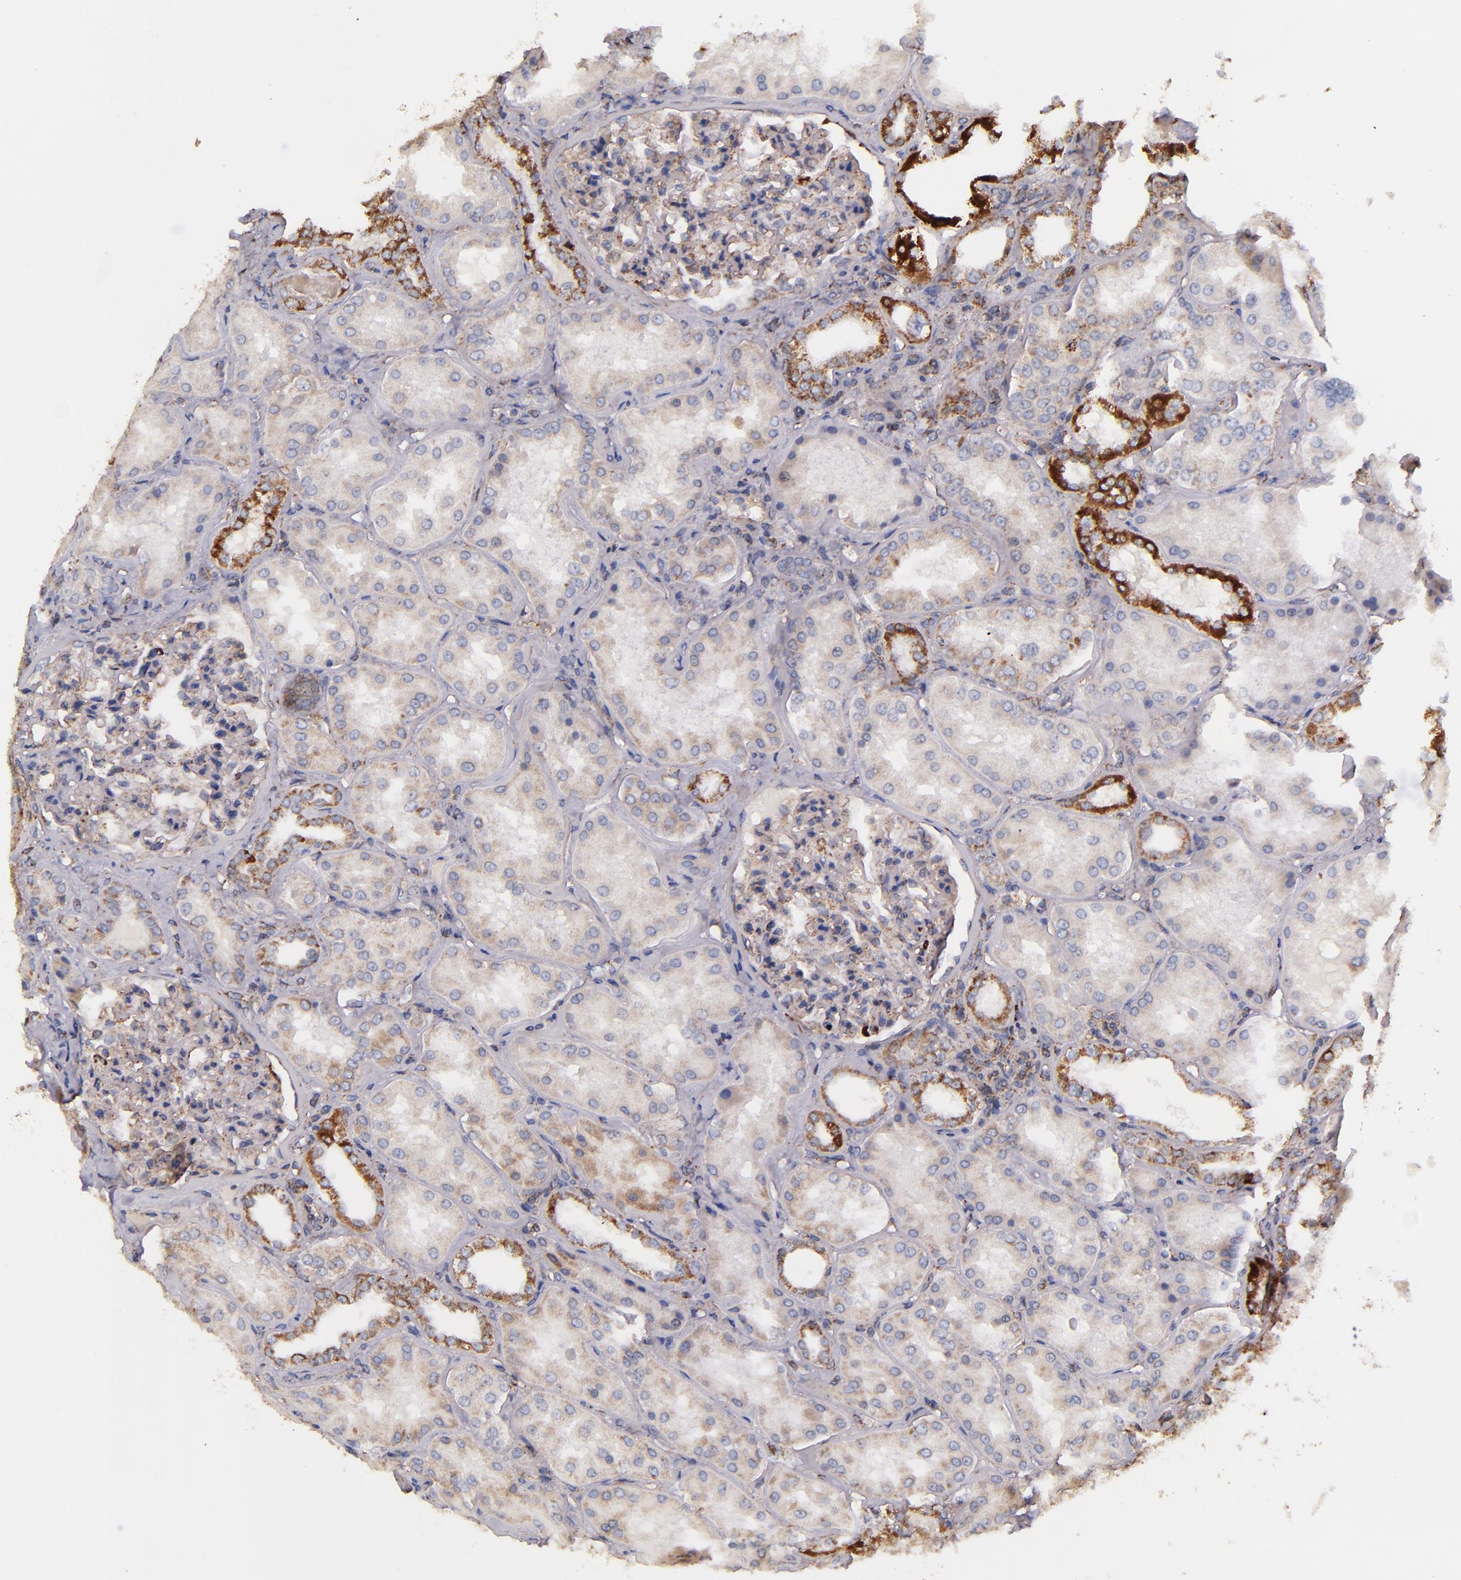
{"staining": {"intensity": "moderate", "quantity": "<25%", "location": "cytoplasmic/membranous"}, "tissue": "kidney", "cell_type": "Cells in glomeruli", "image_type": "normal", "snomed": [{"axis": "morphology", "description": "Normal tissue, NOS"}, {"axis": "topography", "description": "Kidney"}], "caption": "The photomicrograph reveals immunohistochemical staining of benign kidney. There is moderate cytoplasmic/membranous expression is seen in approximately <25% of cells in glomeruli. (brown staining indicates protein expression, while blue staining denotes nuclei).", "gene": "IDH3G", "patient": {"sex": "female", "age": 56}}